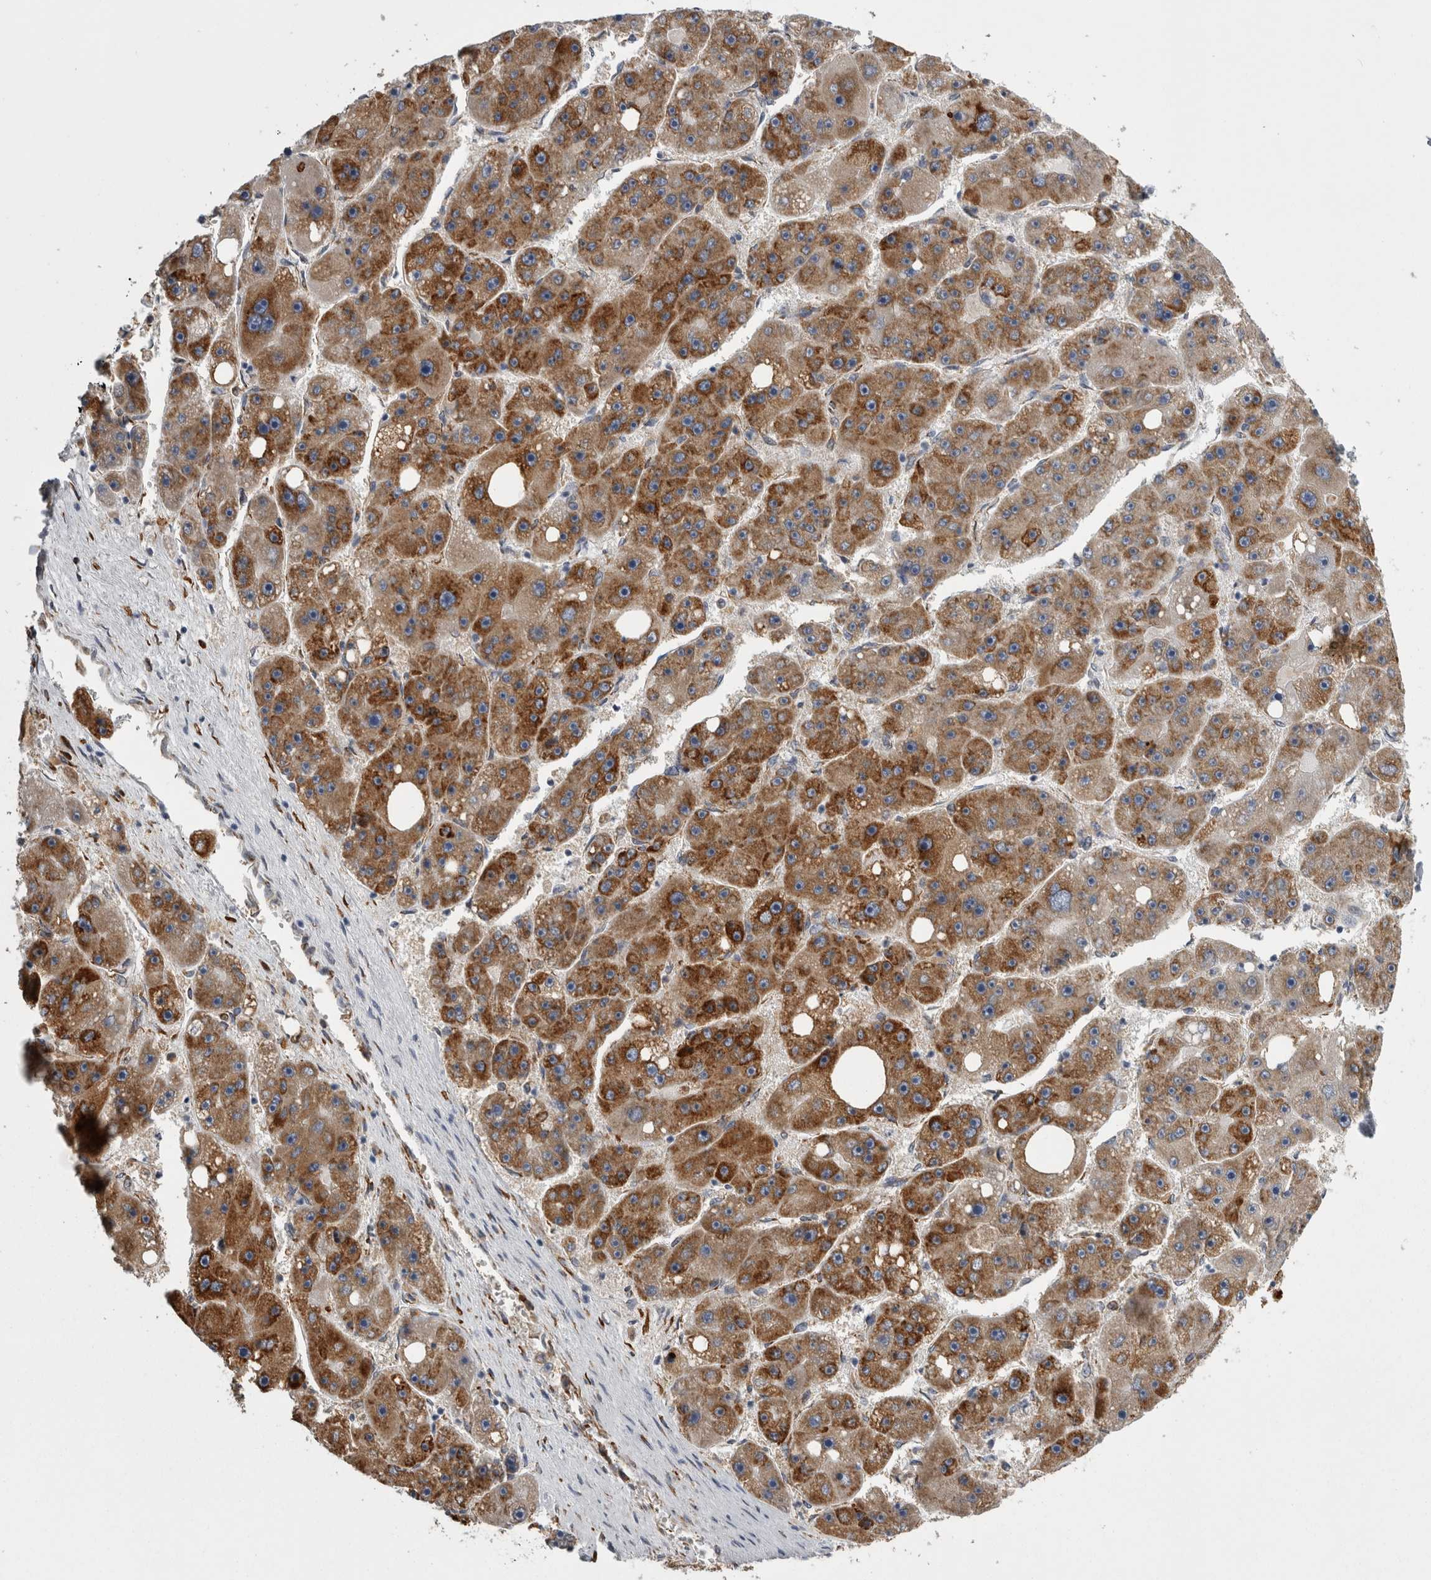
{"staining": {"intensity": "strong", "quantity": ">75%", "location": "cytoplasmic/membranous"}, "tissue": "liver cancer", "cell_type": "Tumor cells", "image_type": "cancer", "snomed": [{"axis": "morphology", "description": "Carcinoma, Hepatocellular, NOS"}, {"axis": "topography", "description": "Liver"}], "caption": "An immunohistochemistry micrograph of neoplastic tissue is shown. Protein staining in brown shows strong cytoplasmic/membranous positivity in liver cancer within tumor cells.", "gene": "FHIP2B", "patient": {"sex": "female", "age": 61}}